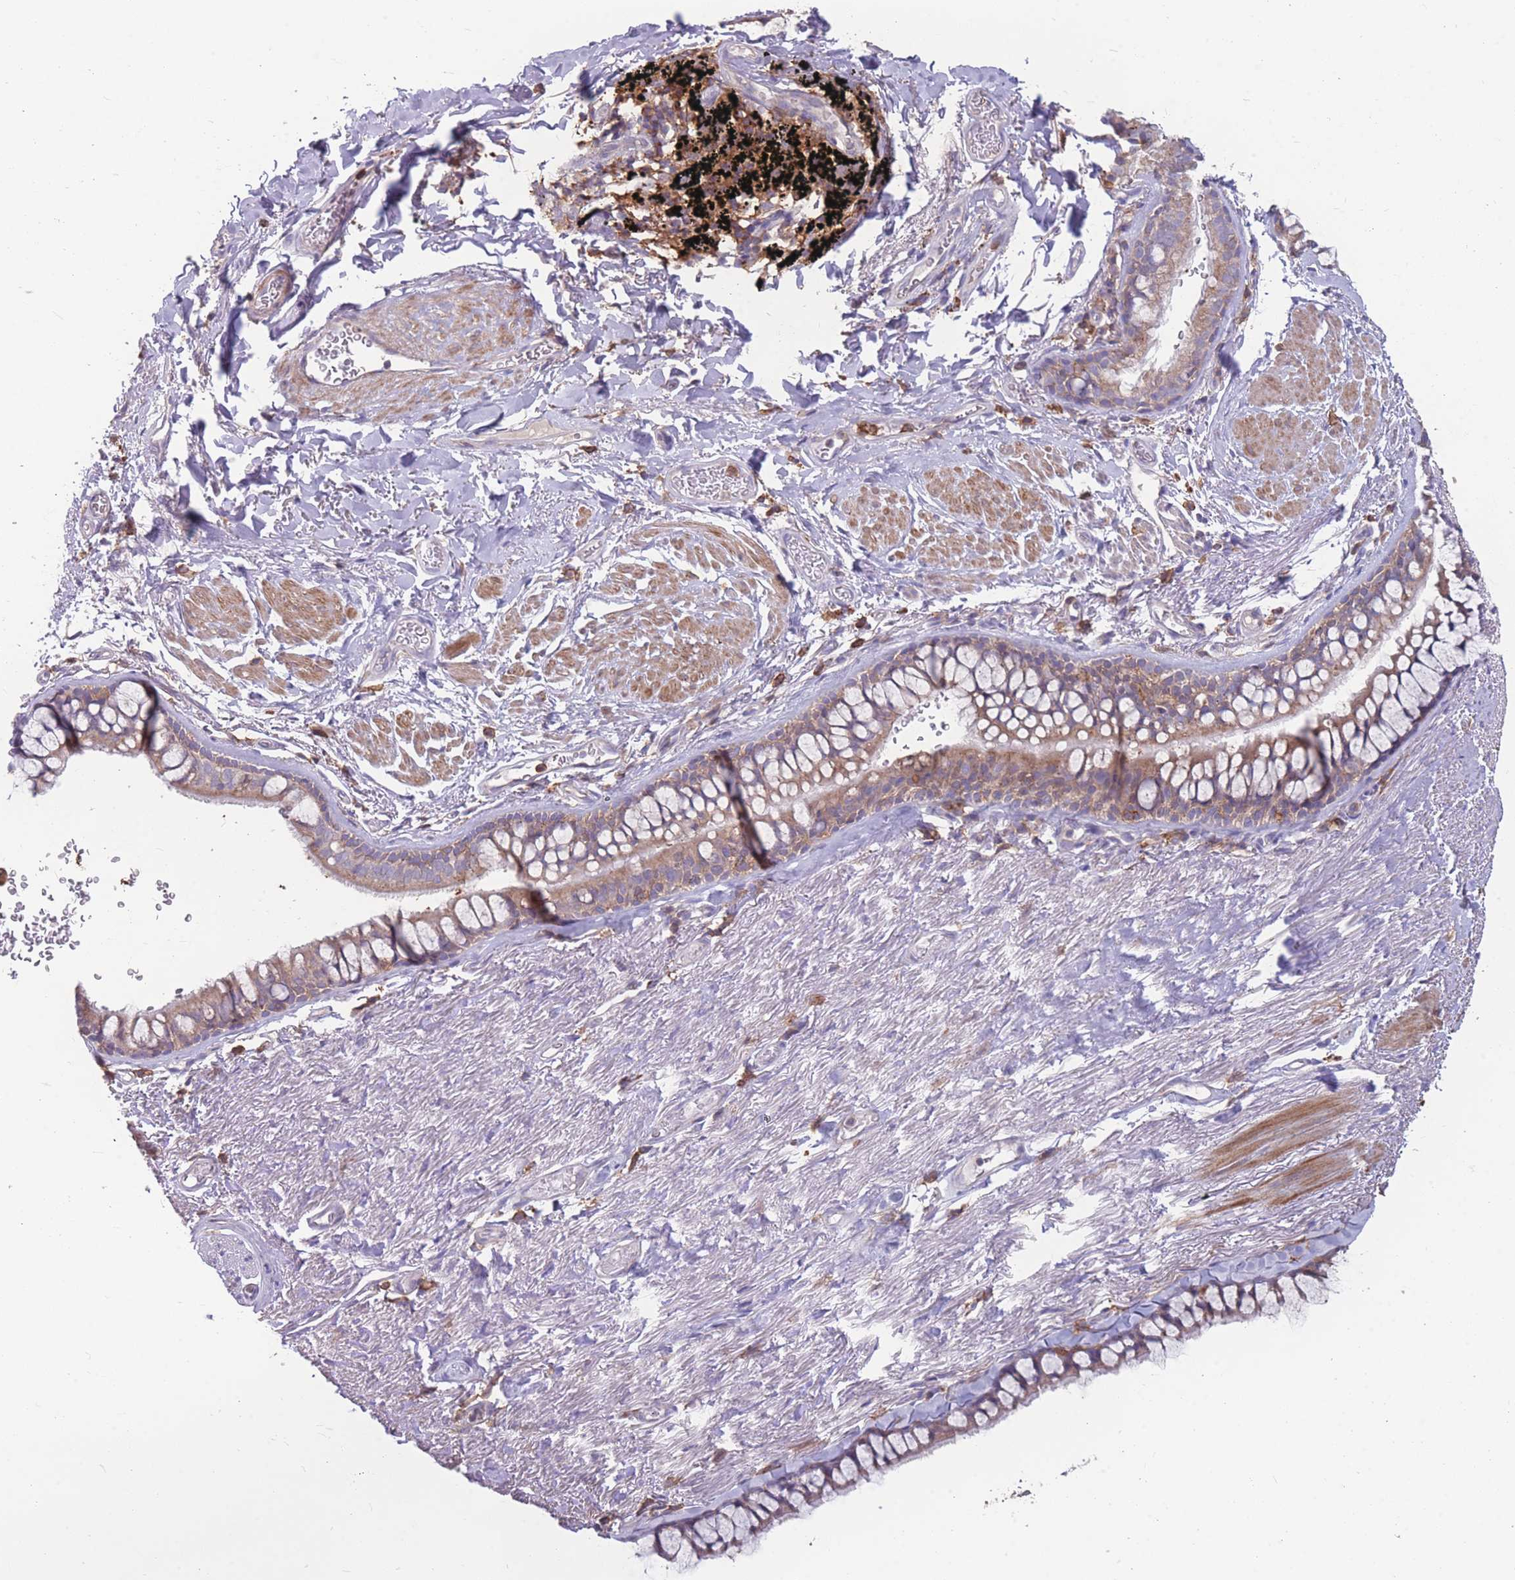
{"staining": {"intensity": "moderate", "quantity": ">75%", "location": "cytoplasmic/membranous"}, "tissue": "bronchus", "cell_type": "Respiratory epithelial cells", "image_type": "normal", "snomed": [{"axis": "morphology", "description": "Normal tissue, NOS"}, {"axis": "topography", "description": "Bronchus"}], "caption": "IHC of benign human bronchus demonstrates medium levels of moderate cytoplasmic/membranous expression in about >75% of respiratory epithelial cells. The protein of interest is shown in brown color, while the nuclei are stained blue.", "gene": "CD33", "patient": {"sex": "male", "age": 65}}